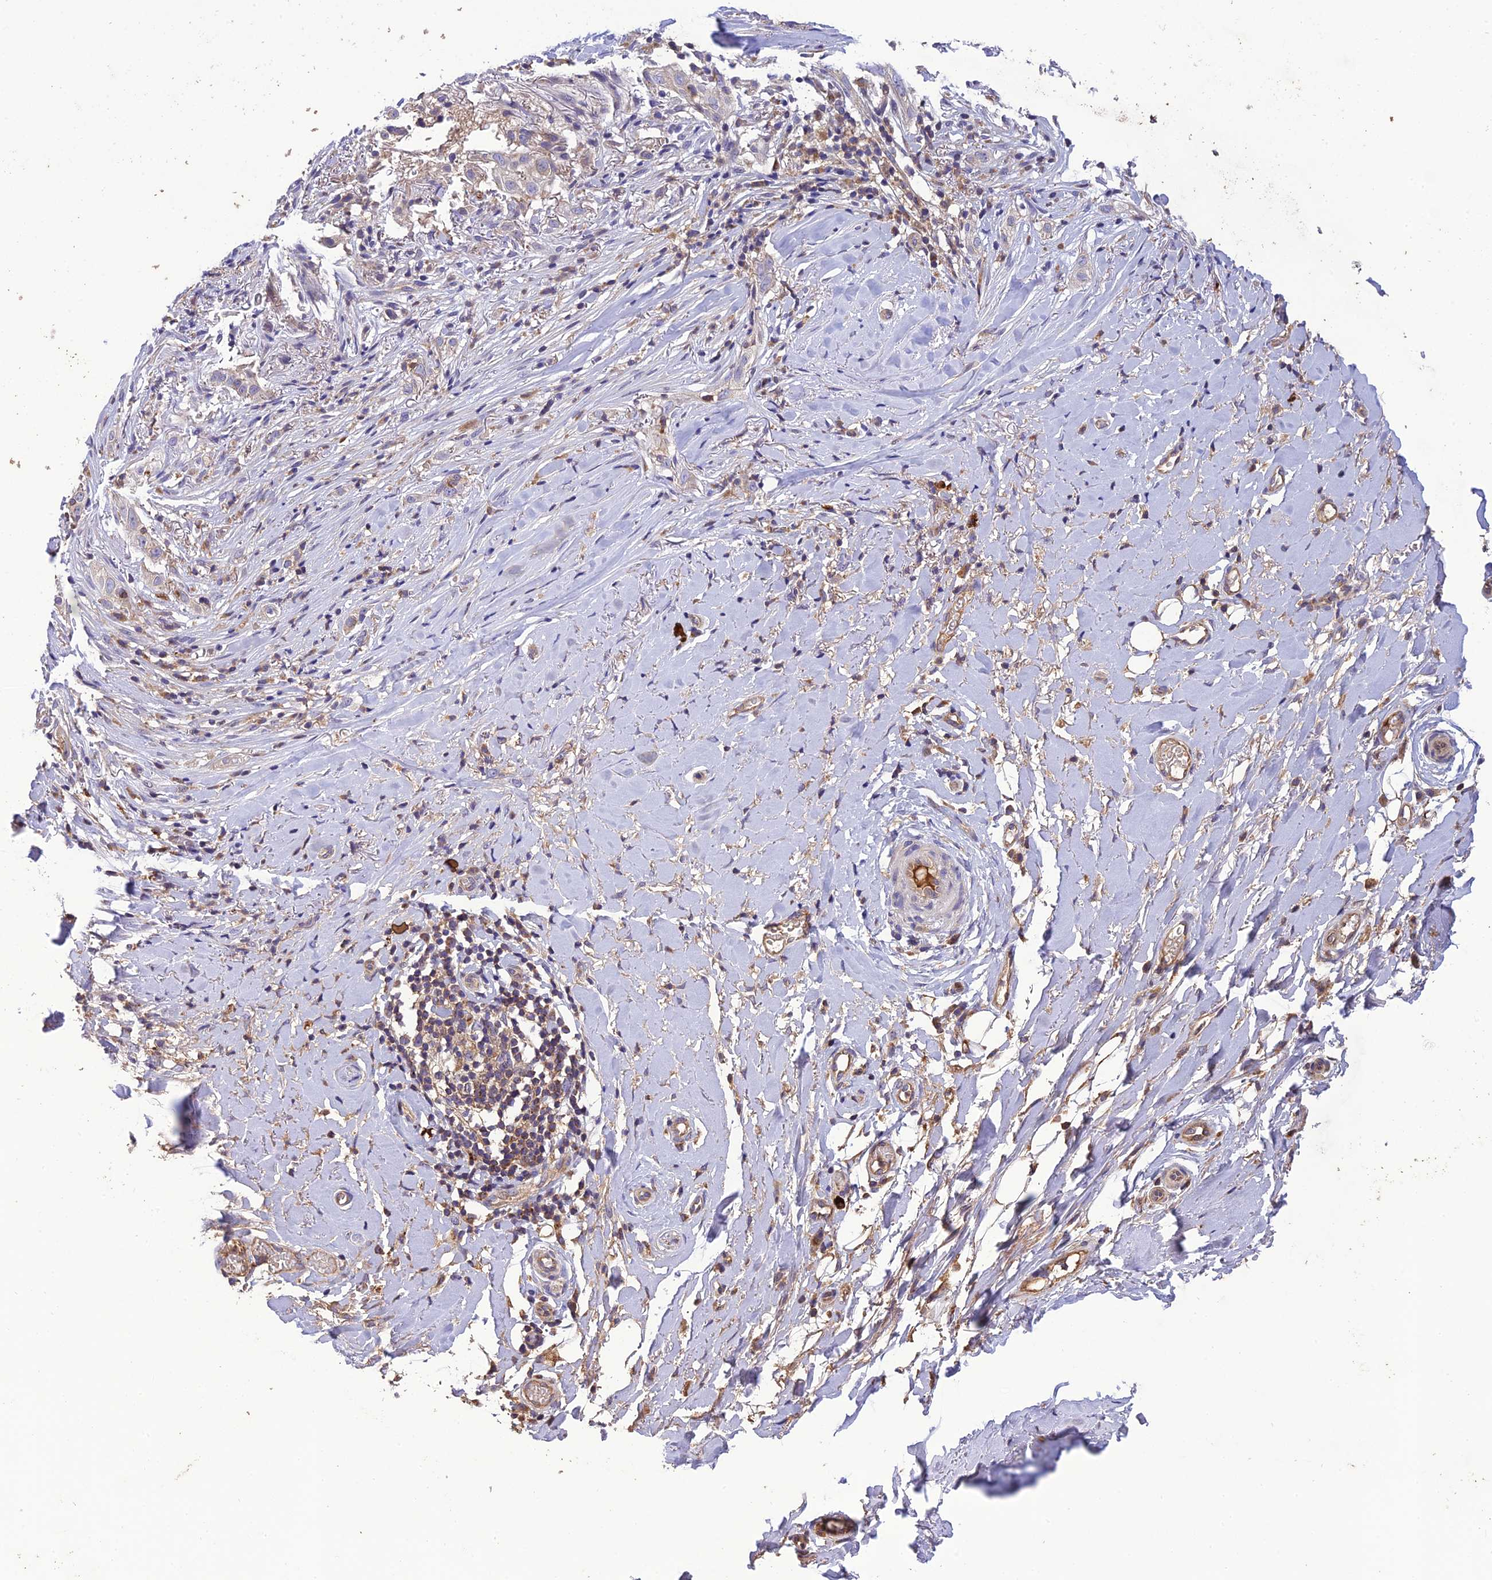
{"staining": {"intensity": "weak", "quantity": "25%-75%", "location": "cytoplasmic/membranous"}, "tissue": "adipose tissue", "cell_type": "Adipocytes", "image_type": "normal", "snomed": [{"axis": "morphology", "description": "Normal tissue, NOS"}, {"axis": "morphology", "description": "Basal cell carcinoma"}, {"axis": "topography", "description": "Skin"}], "caption": "Immunohistochemical staining of unremarkable human adipose tissue reveals 25%-75% levels of weak cytoplasmic/membranous protein staining in approximately 25%-75% of adipocytes.", "gene": "MIOS", "patient": {"sex": "female", "age": 89}}